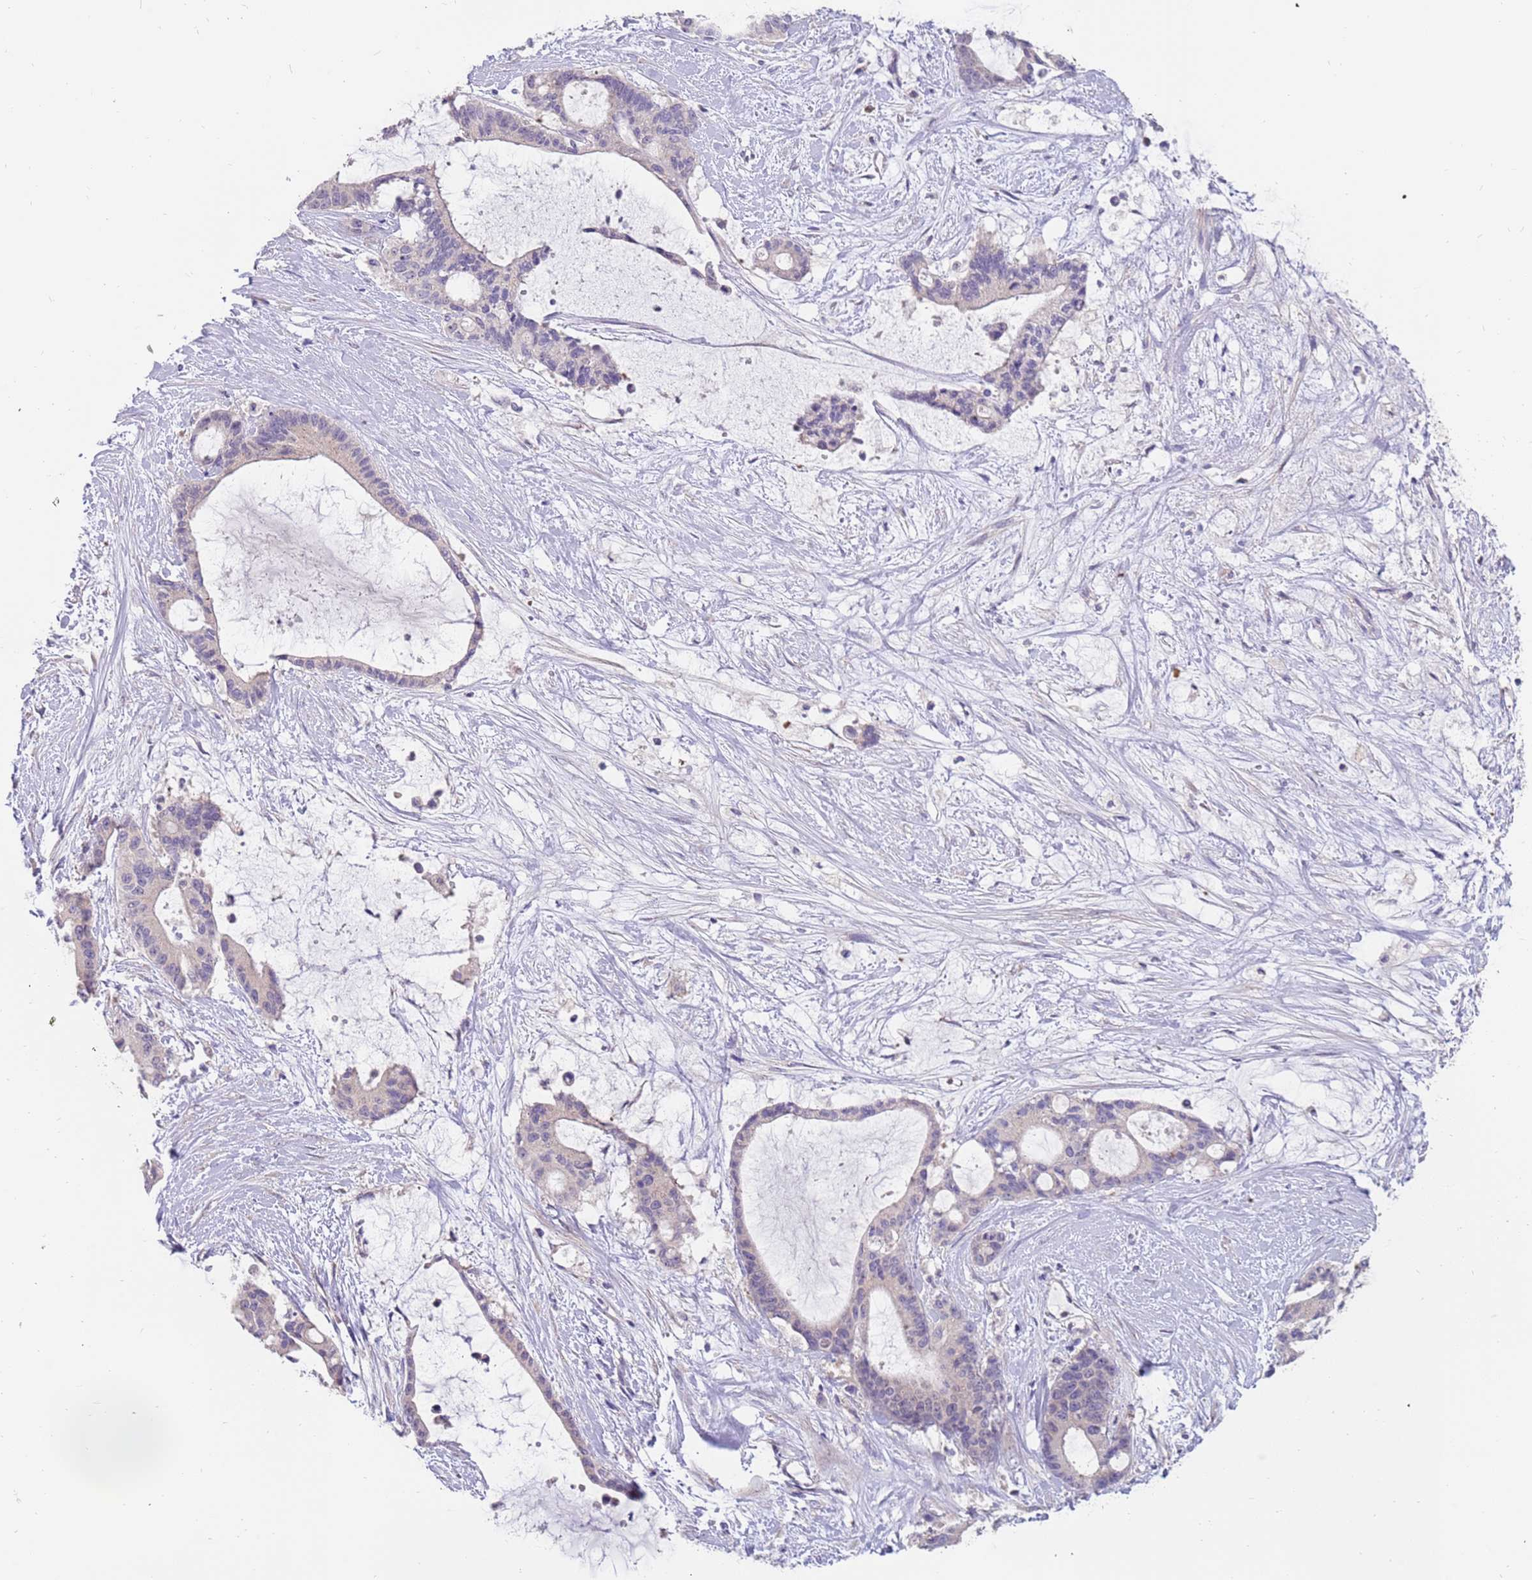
{"staining": {"intensity": "negative", "quantity": "none", "location": "none"}, "tissue": "liver cancer", "cell_type": "Tumor cells", "image_type": "cancer", "snomed": [{"axis": "morphology", "description": "Normal tissue, NOS"}, {"axis": "morphology", "description": "Cholangiocarcinoma"}, {"axis": "topography", "description": "Liver"}, {"axis": "topography", "description": "Peripheral nerve tissue"}], "caption": "DAB (3,3'-diaminobenzidine) immunohistochemical staining of human liver cholangiocarcinoma exhibits no significant positivity in tumor cells.", "gene": "ZNF746", "patient": {"sex": "female", "age": 73}}